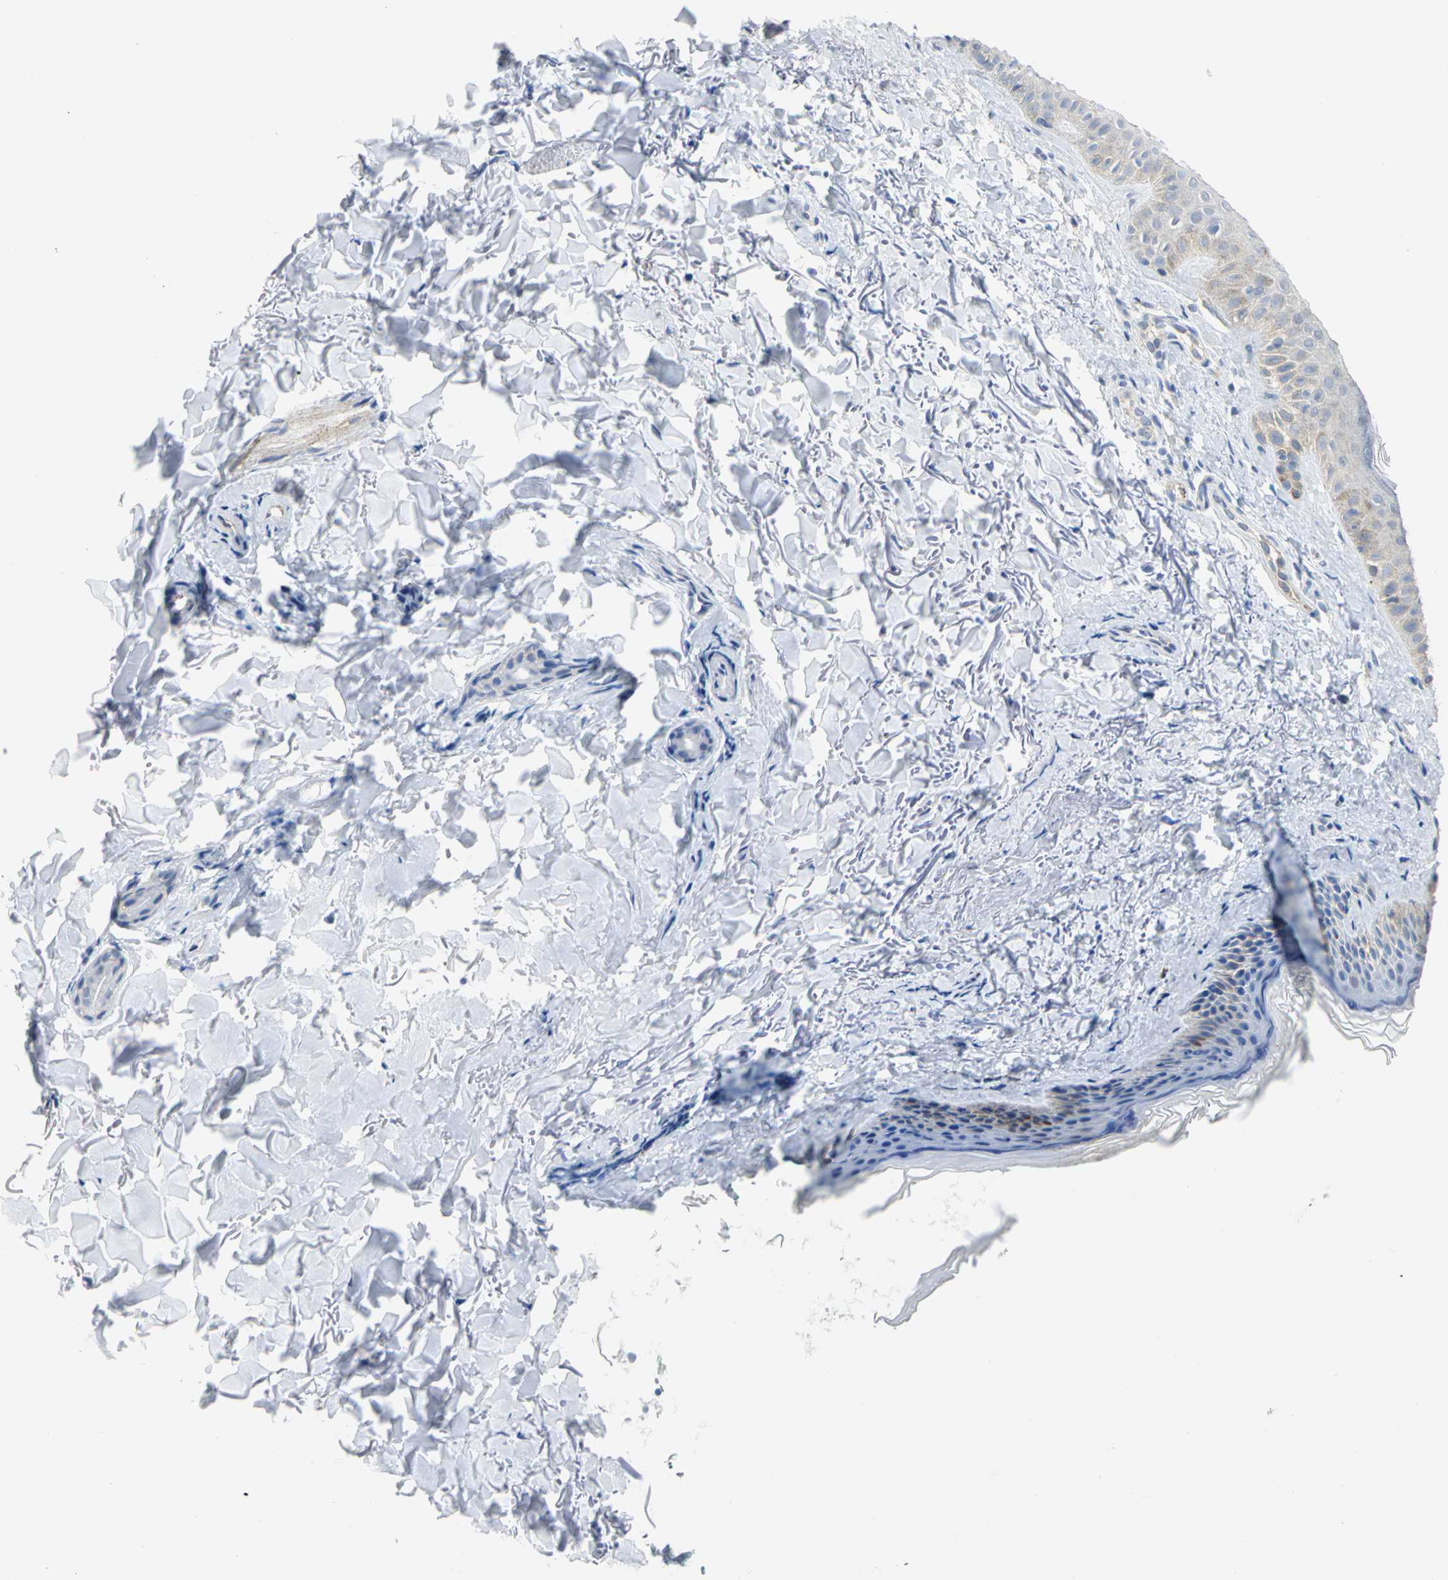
{"staining": {"intensity": "negative", "quantity": "none", "location": "none"}, "tissue": "skin", "cell_type": "Fibroblasts", "image_type": "normal", "snomed": [{"axis": "morphology", "description": "Normal tissue, NOS"}, {"axis": "topography", "description": "Skin"}], "caption": "The image demonstrates no staining of fibroblasts in benign skin.", "gene": "PGM3", "patient": {"sex": "male", "age": 71}}